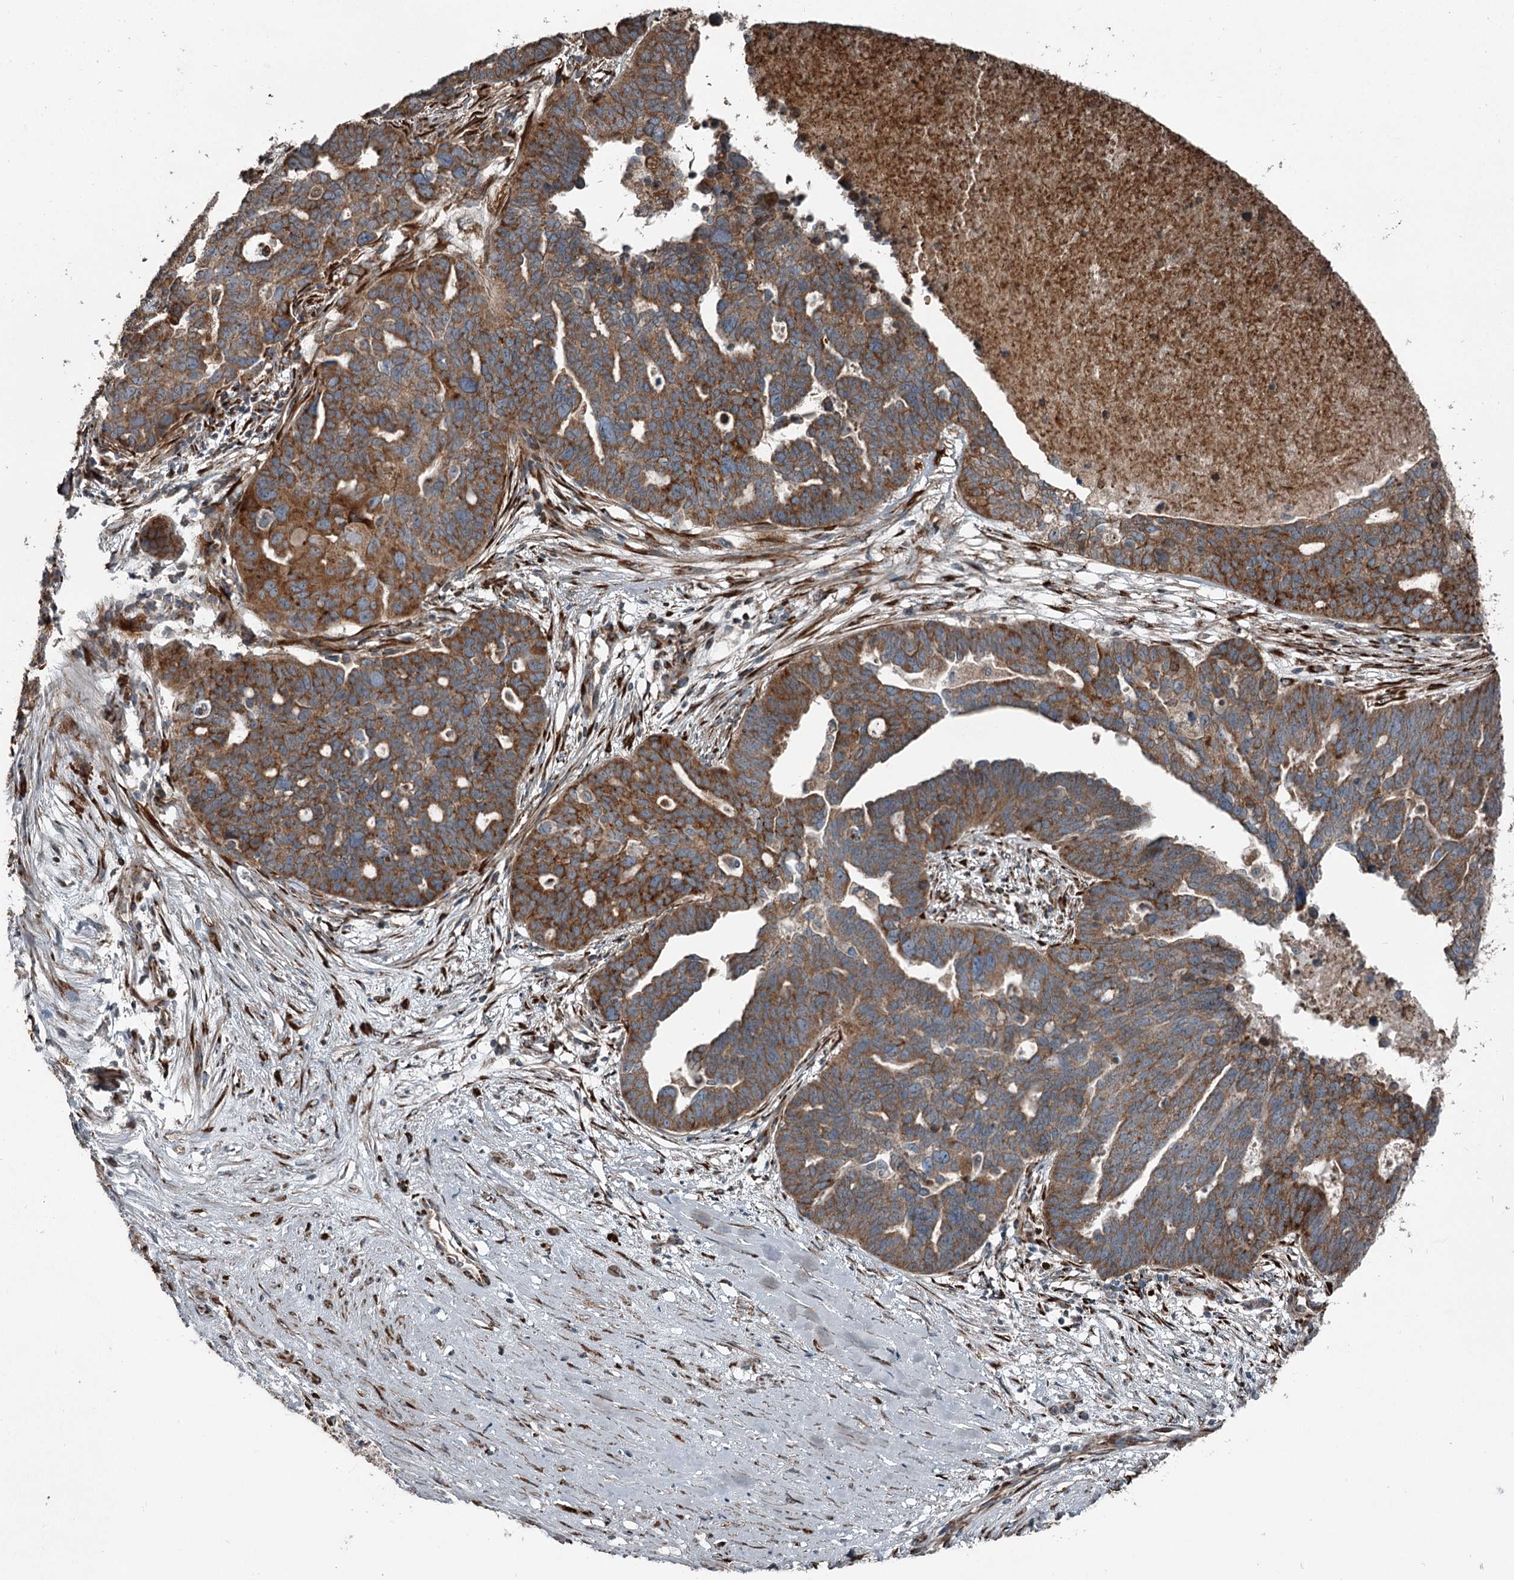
{"staining": {"intensity": "strong", "quantity": "25%-75%", "location": "cytoplasmic/membranous"}, "tissue": "ovarian cancer", "cell_type": "Tumor cells", "image_type": "cancer", "snomed": [{"axis": "morphology", "description": "Cystadenocarcinoma, serous, NOS"}, {"axis": "topography", "description": "Ovary"}], "caption": "Tumor cells demonstrate high levels of strong cytoplasmic/membranous staining in approximately 25%-75% of cells in human serous cystadenocarcinoma (ovarian).", "gene": "RASSF8", "patient": {"sex": "female", "age": 59}}